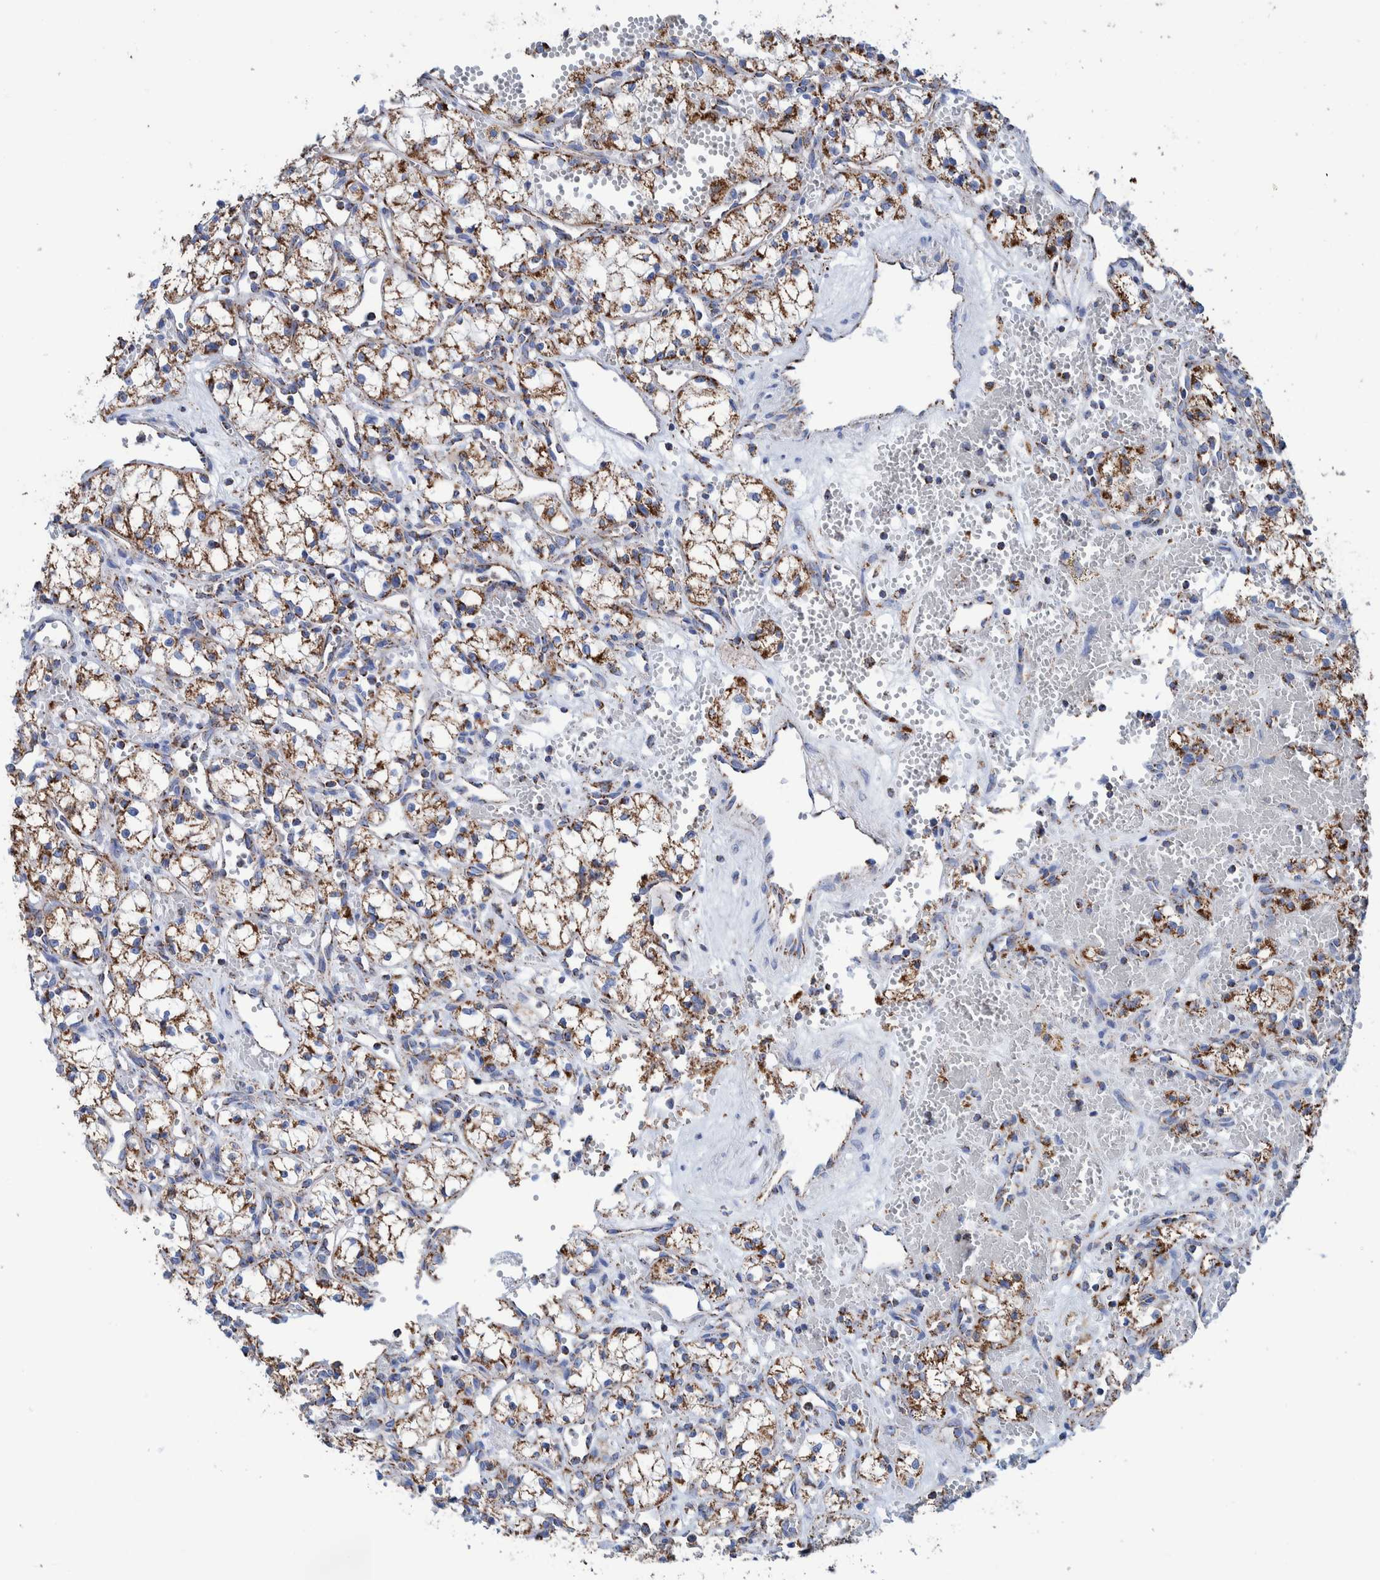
{"staining": {"intensity": "moderate", "quantity": ">75%", "location": "cytoplasmic/membranous"}, "tissue": "renal cancer", "cell_type": "Tumor cells", "image_type": "cancer", "snomed": [{"axis": "morphology", "description": "Adenocarcinoma, NOS"}, {"axis": "topography", "description": "Kidney"}], "caption": "Immunohistochemical staining of human renal cancer demonstrates moderate cytoplasmic/membranous protein expression in about >75% of tumor cells.", "gene": "DECR1", "patient": {"sex": "male", "age": 59}}